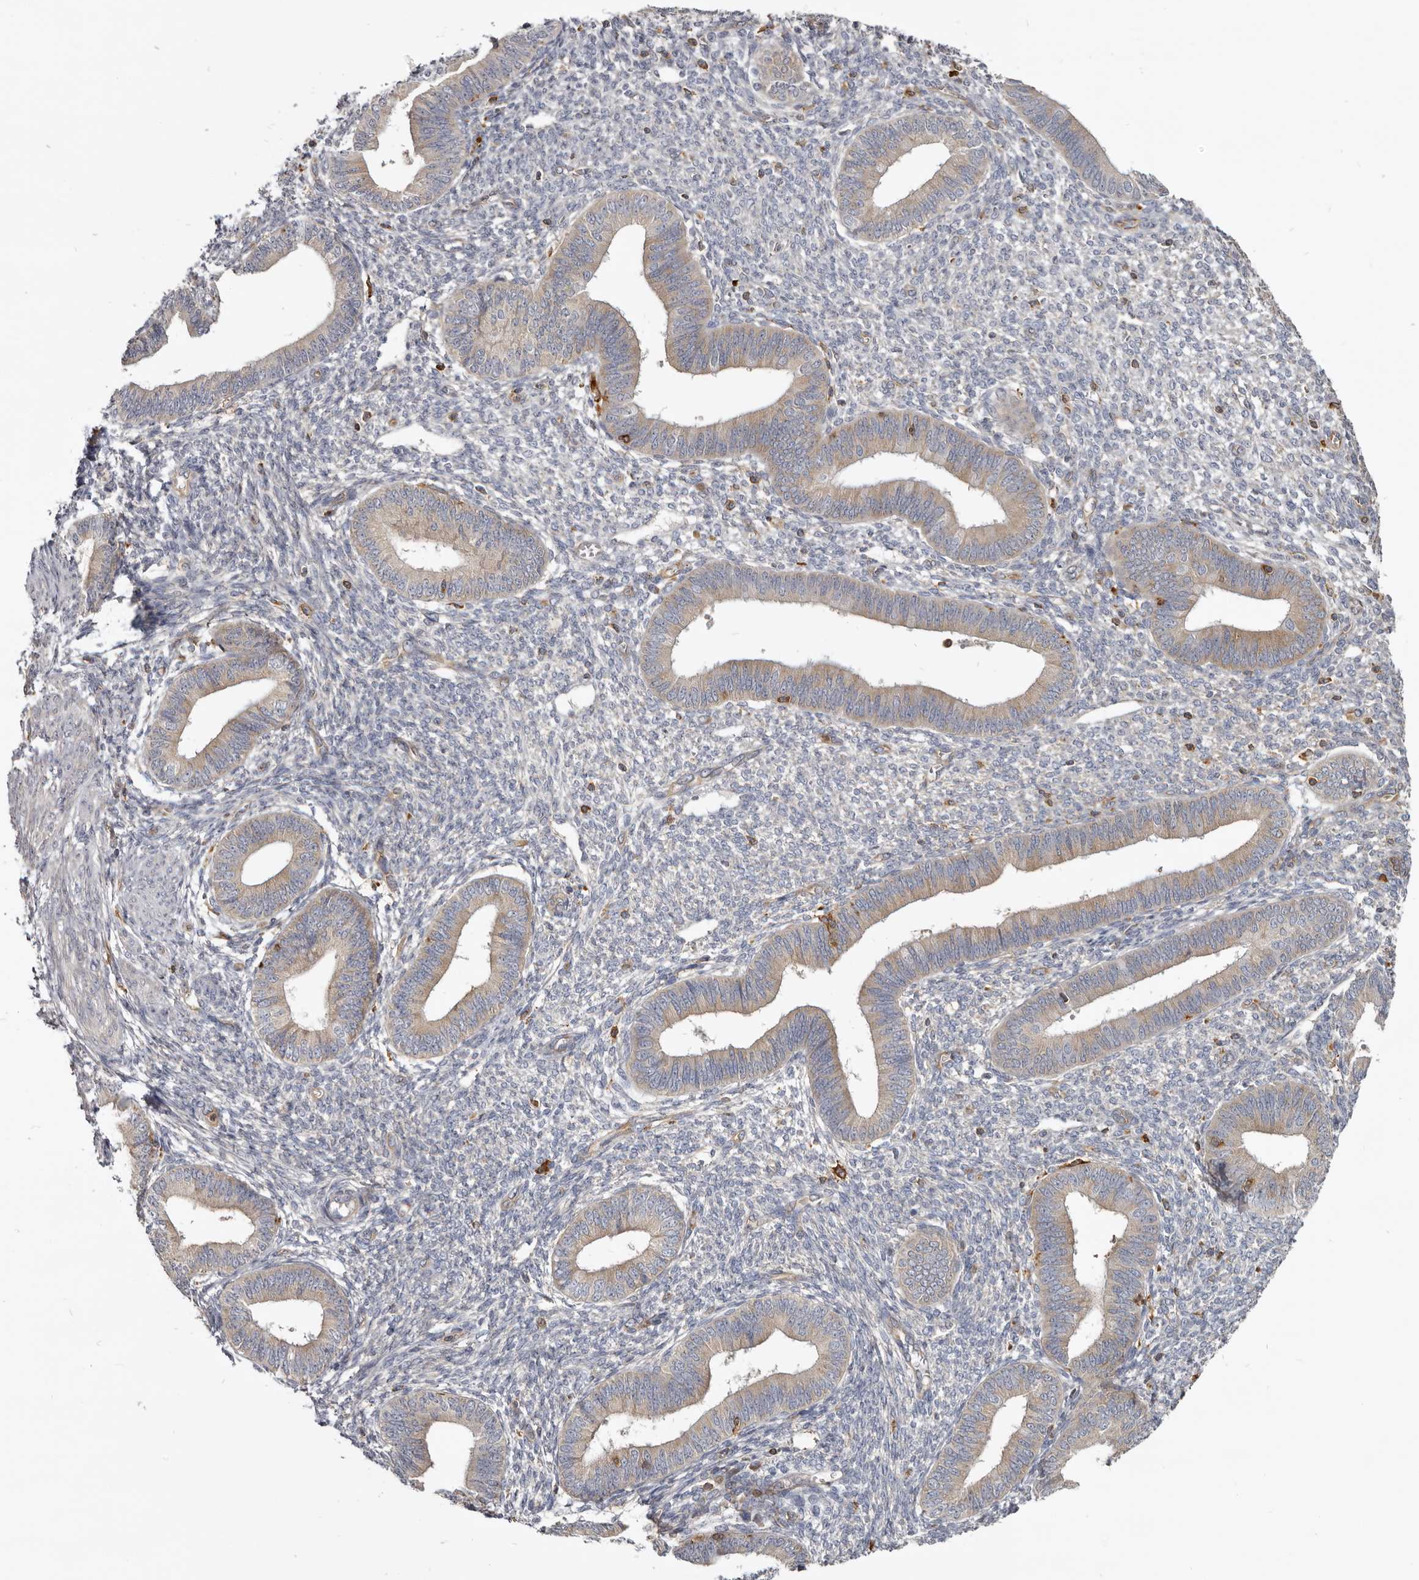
{"staining": {"intensity": "negative", "quantity": "none", "location": "none"}, "tissue": "endometrium", "cell_type": "Cells in endometrial stroma", "image_type": "normal", "snomed": [{"axis": "morphology", "description": "Normal tissue, NOS"}, {"axis": "topography", "description": "Endometrium"}], "caption": "IHC of unremarkable endometrium displays no positivity in cells in endometrial stroma.", "gene": "CBL", "patient": {"sex": "female", "age": 46}}